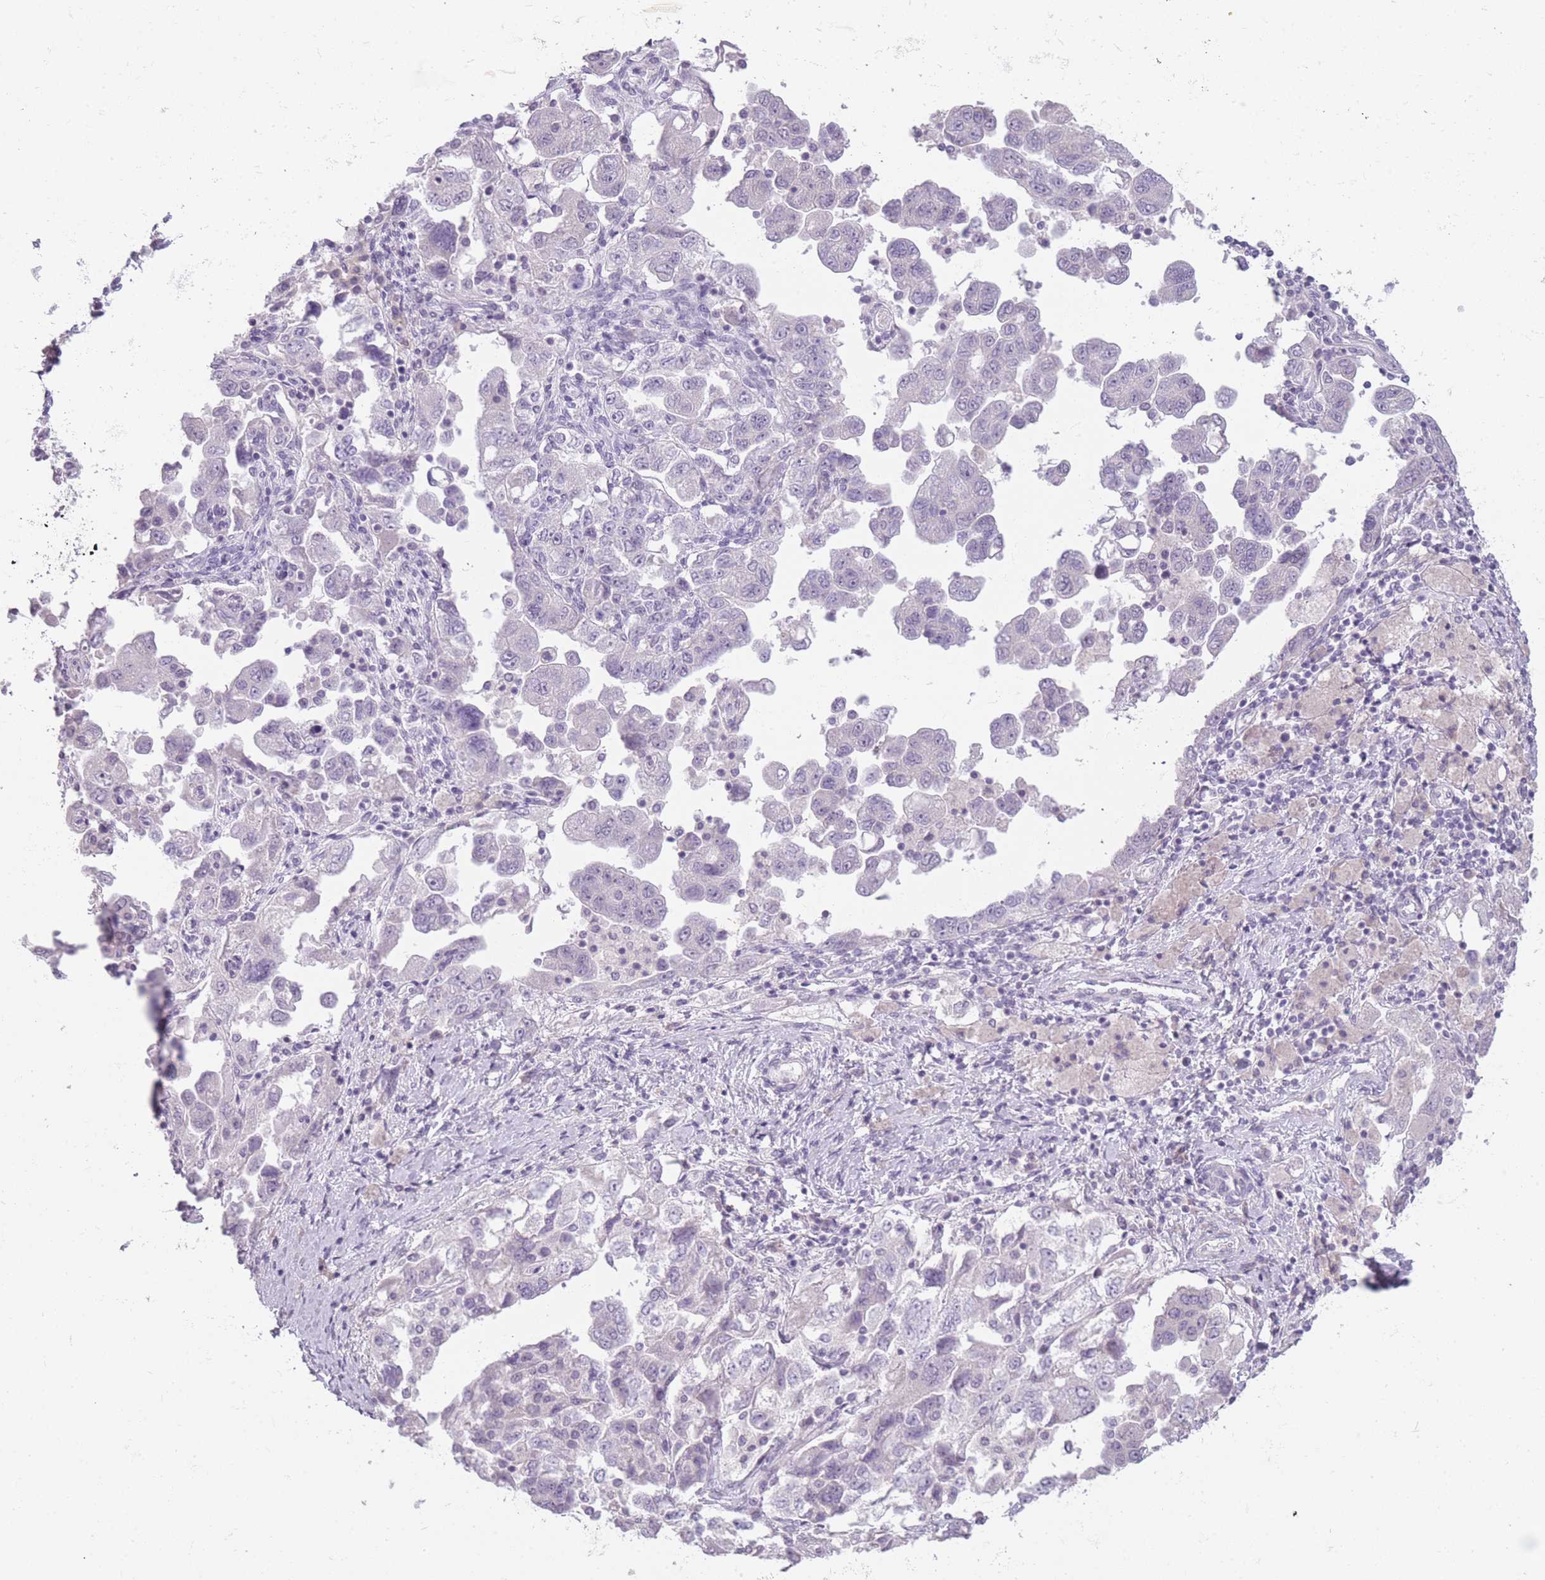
{"staining": {"intensity": "negative", "quantity": "none", "location": "none"}, "tissue": "ovarian cancer", "cell_type": "Tumor cells", "image_type": "cancer", "snomed": [{"axis": "morphology", "description": "Carcinoma, NOS"}, {"axis": "morphology", "description": "Cystadenocarcinoma, serous, NOS"}, {"axis": "topography", "description": "Ovary"}], "caption": "DAB immunohistochemical staining of human ovarian cancer demonstrates no significant positivity in tumor cells.", "gene": "ZBTB24", "patient": {"sex": "female", "age": 69}}